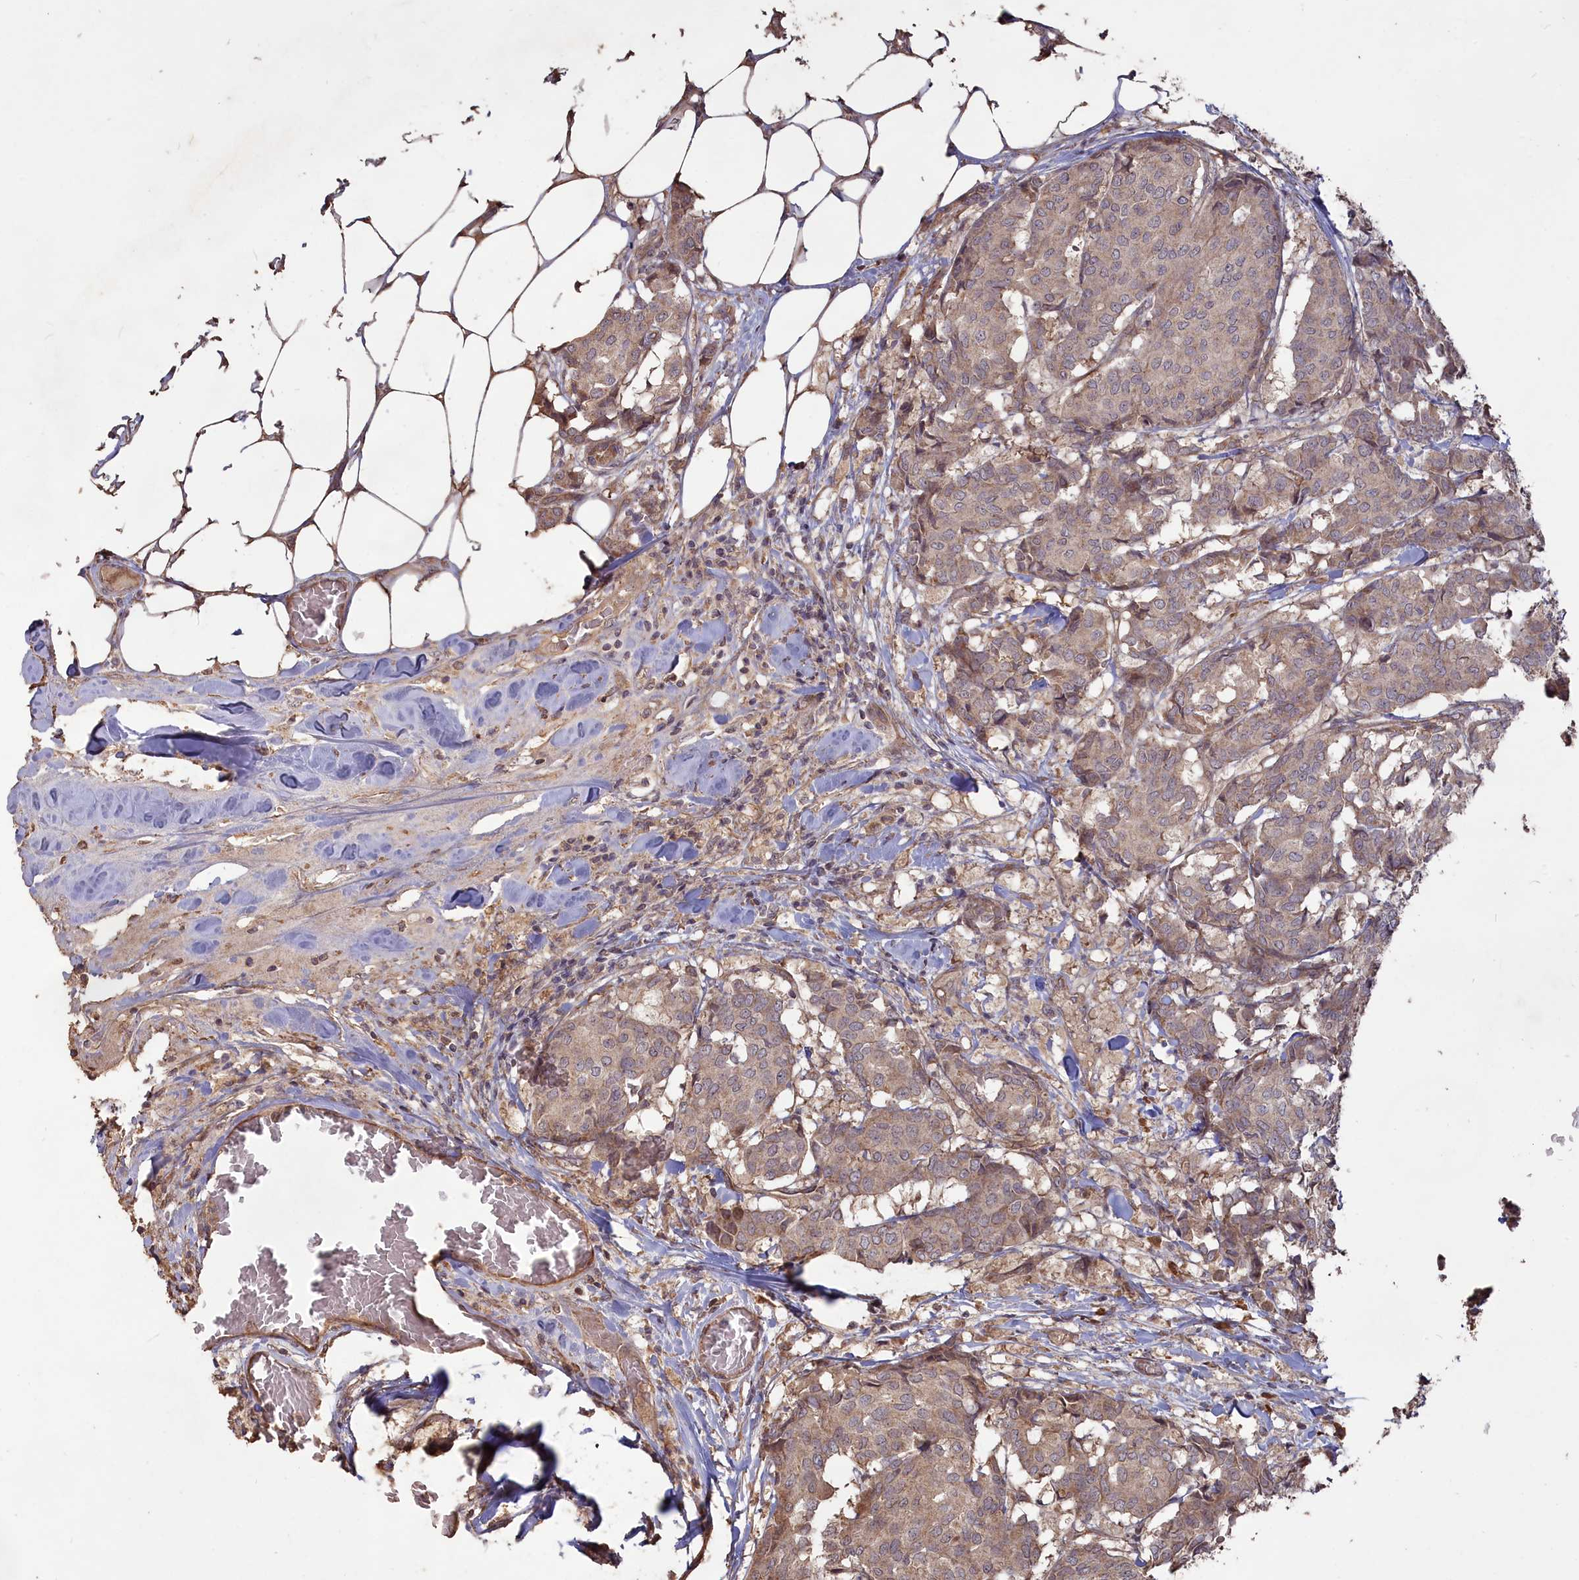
{"staining": {"intensity": "weak", "quantity": ">75%", "location": "cytoplasmic/membranous"}, "tissue": "breast cancer", "cell_type": "Tumor cells", "image_type": "cancer", "snomed": [{"axis": "morphology", "description": "Duct carcinoma"}, {"axis": "topography", "description": "Breast"}], "caption": "A micrograph of breast cancer stained for a protein exhibits weak cytoplasmic/membranous brown staining in tumor cells.", "gene": "LAYN", "patient": {"sex": "female", "age": 75}}